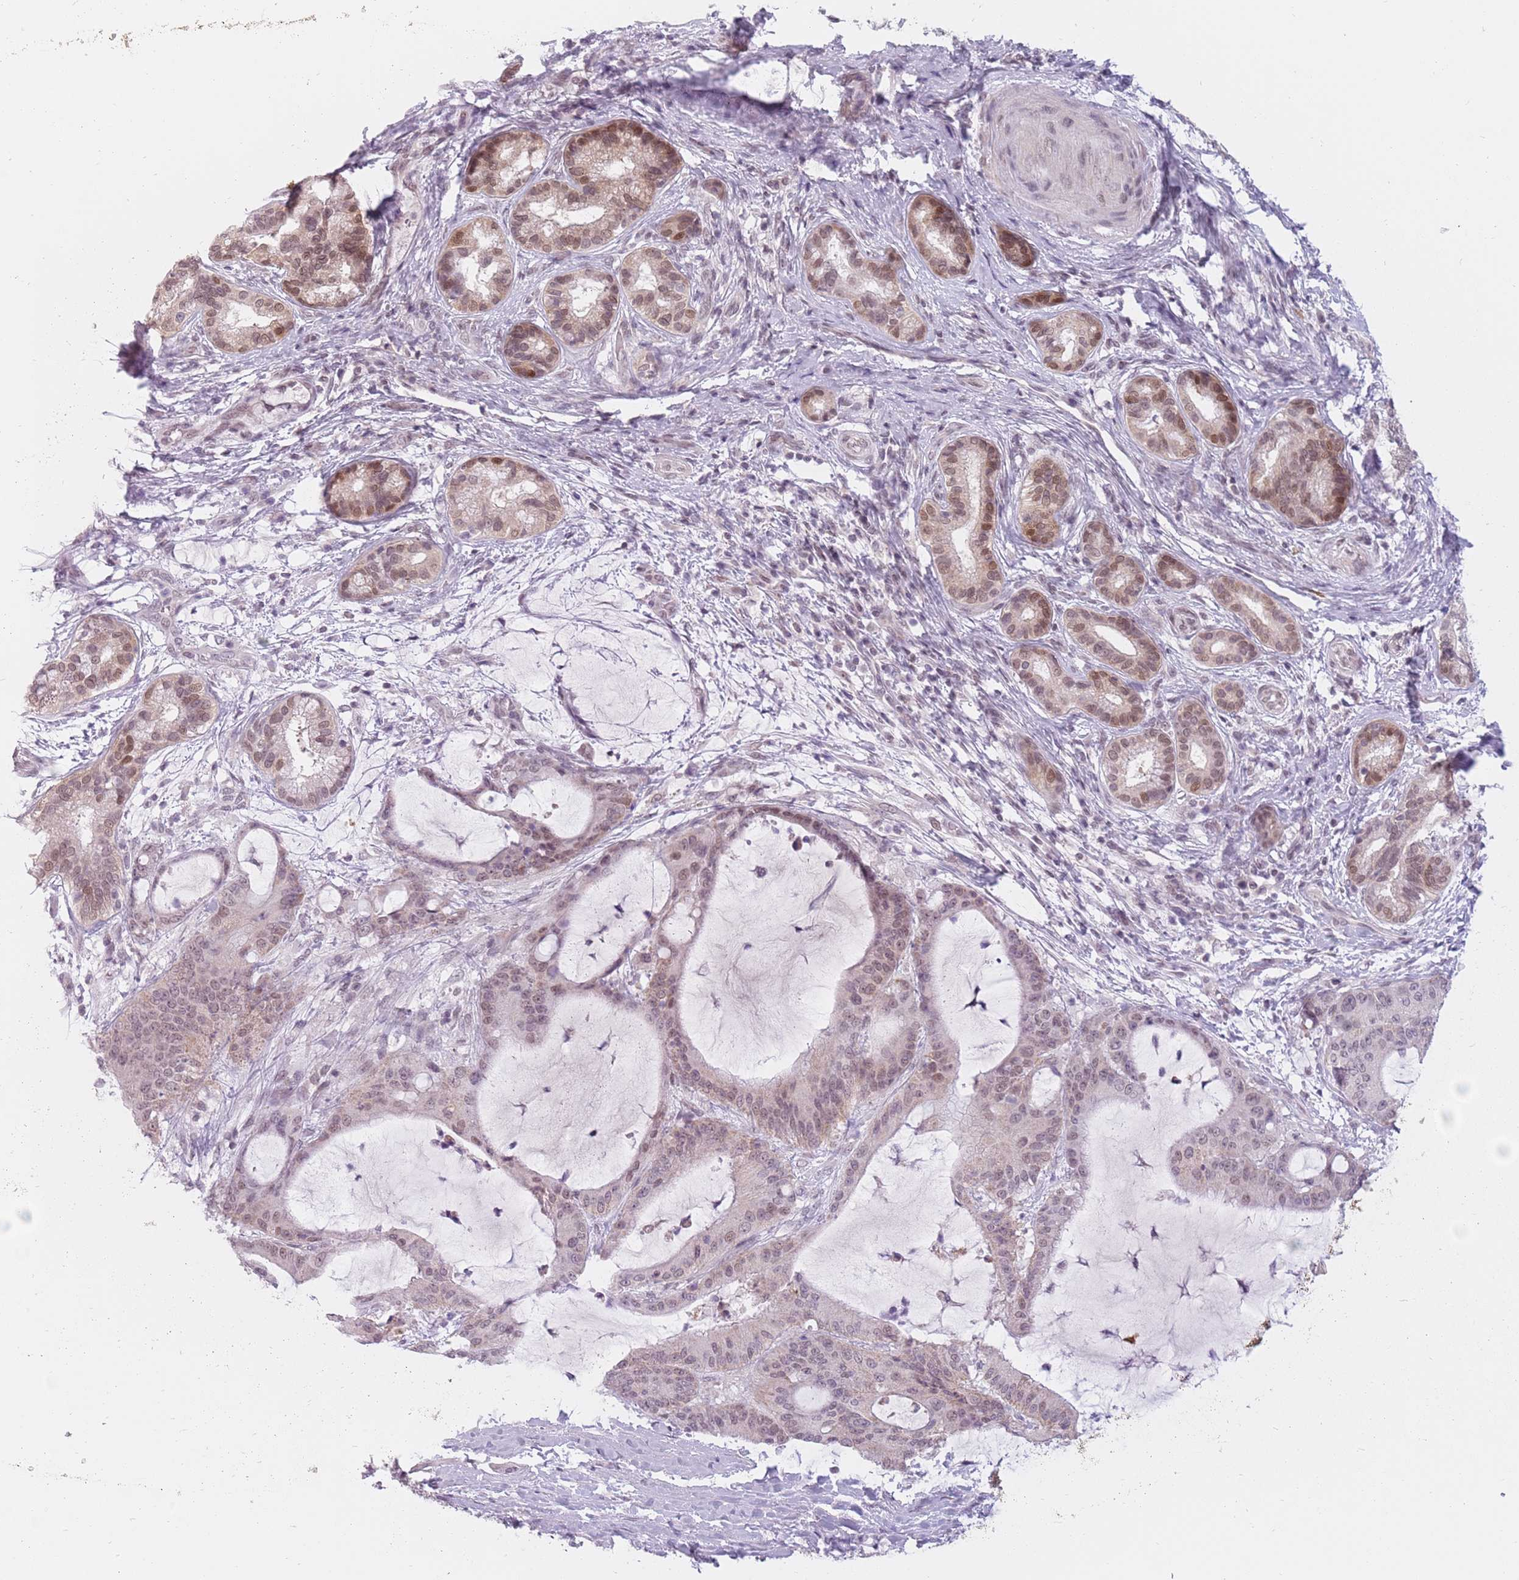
{"staining": {"intensity": "moderate", "quantity": "25%-75%", "location": "nuclear"}, "tissue": "liver cancer", "cell_type": "Tumor cells", "image_type": "cancer", "snomed": [{"axis": "morphology", "description": "Normal tissue, NOS"}, {"axis": "morphology", "description": "Cholangiocarcinoma"}, {"axis": "topography", "description": "Liver"}, {"axis": "topography", "description": "Peripheral nerve tissue"}], "caption": "Moderate nuclear staining is present in about 25%-75% of tumor cells in liver cancer (cholangiocarcinoma). (Brightfield microscopy of DAB IHC at high magnification).", "gene": "ZNF574", "patient": {"sex": "female", "age": 73}}